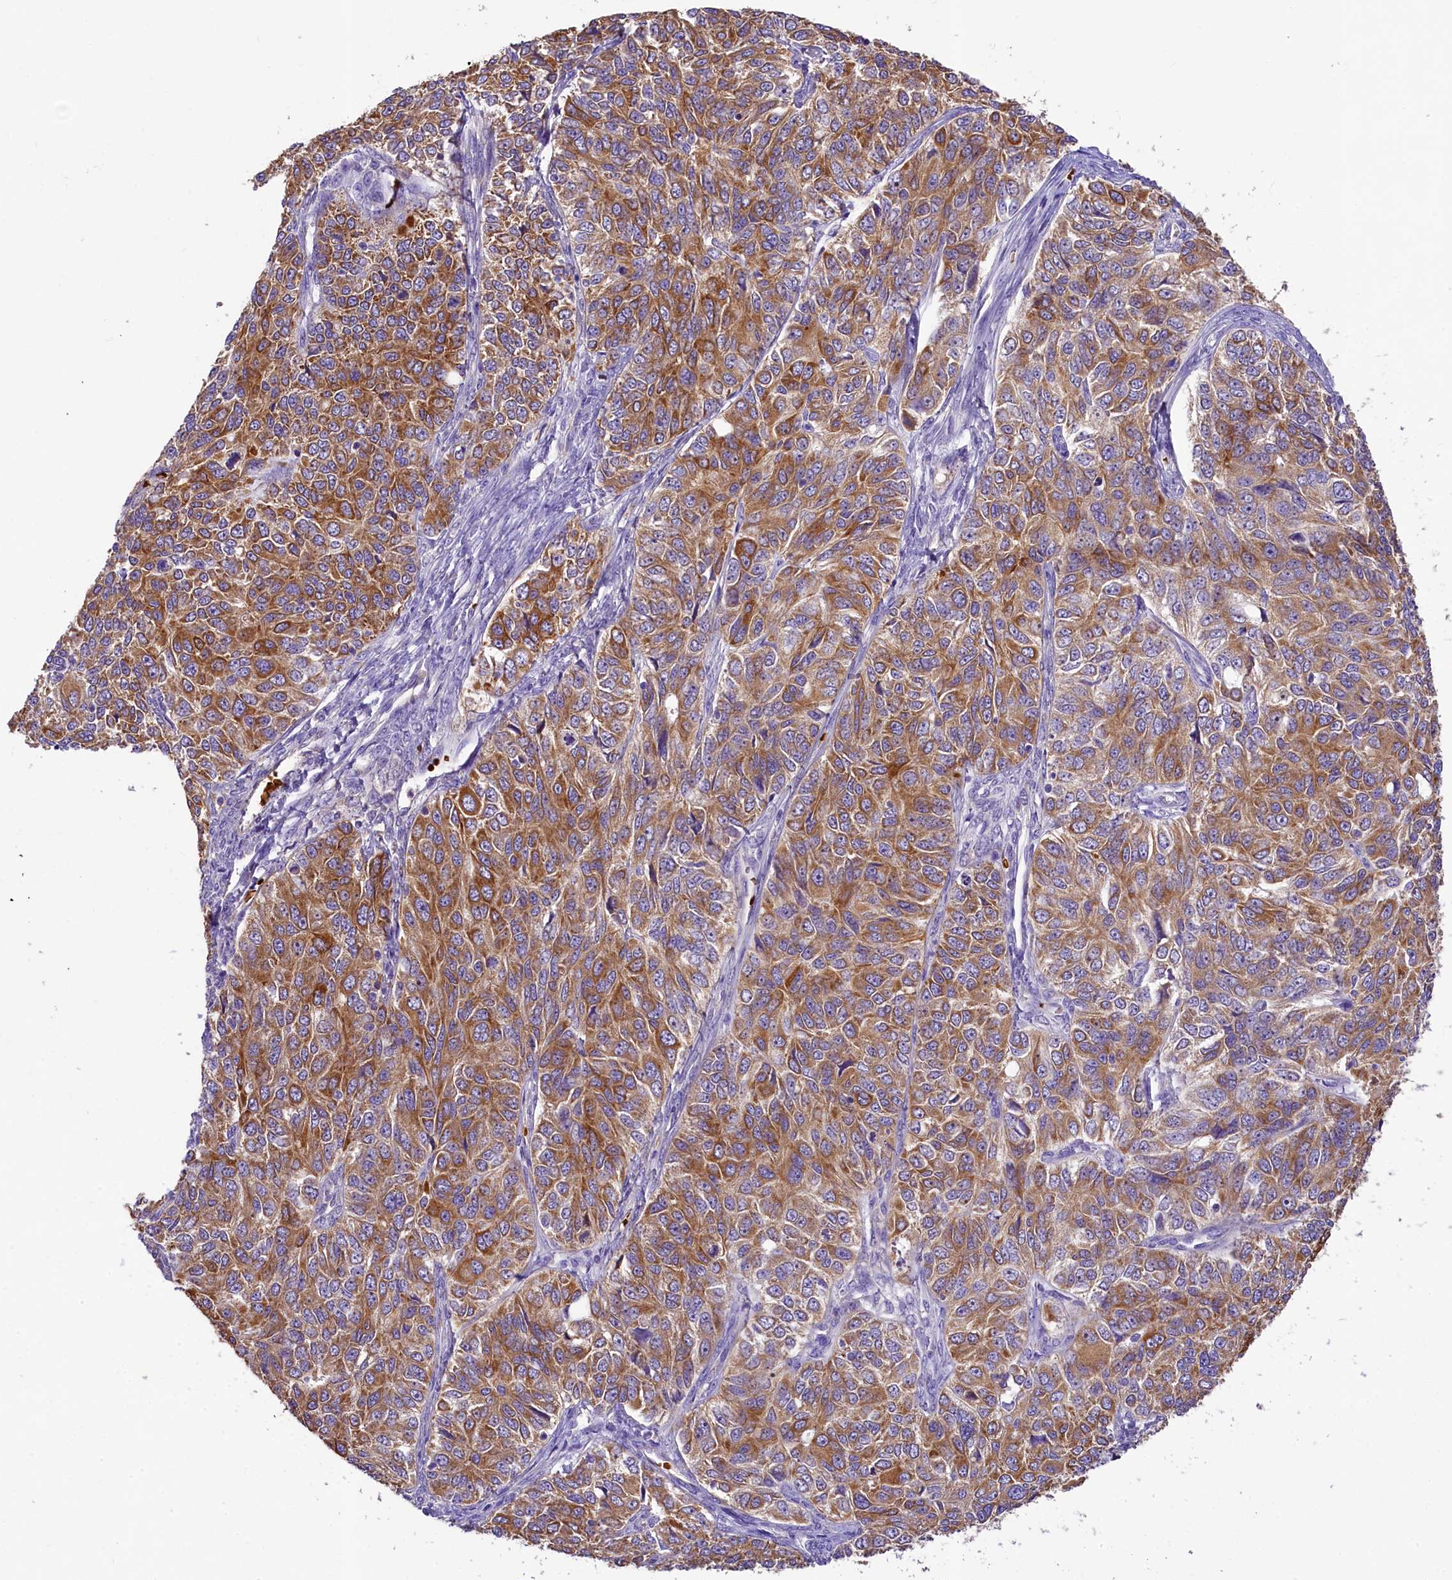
{"staining": {"intensity": "moderate", "quantity": ">75%", "location": "cytoplasmic/membranous"}, "tissue": "ovarian cancer", "cell_type": "Tumor cells", "image_type": "cancer", "snomed": [{"axis": "morphology", "description": "Carcinoma, endometroid"}, {"axis": "topography", "description": "Ovary"}], "caption": "Approximately >75% of tumor cells in human ovarian cancer demonstrate moderate cytoplasmic/membranous protein expression as visualized by brown immunohistochemical staining.", "gene": "LARP4", "patient": {"sex": "female", "age": 51}}